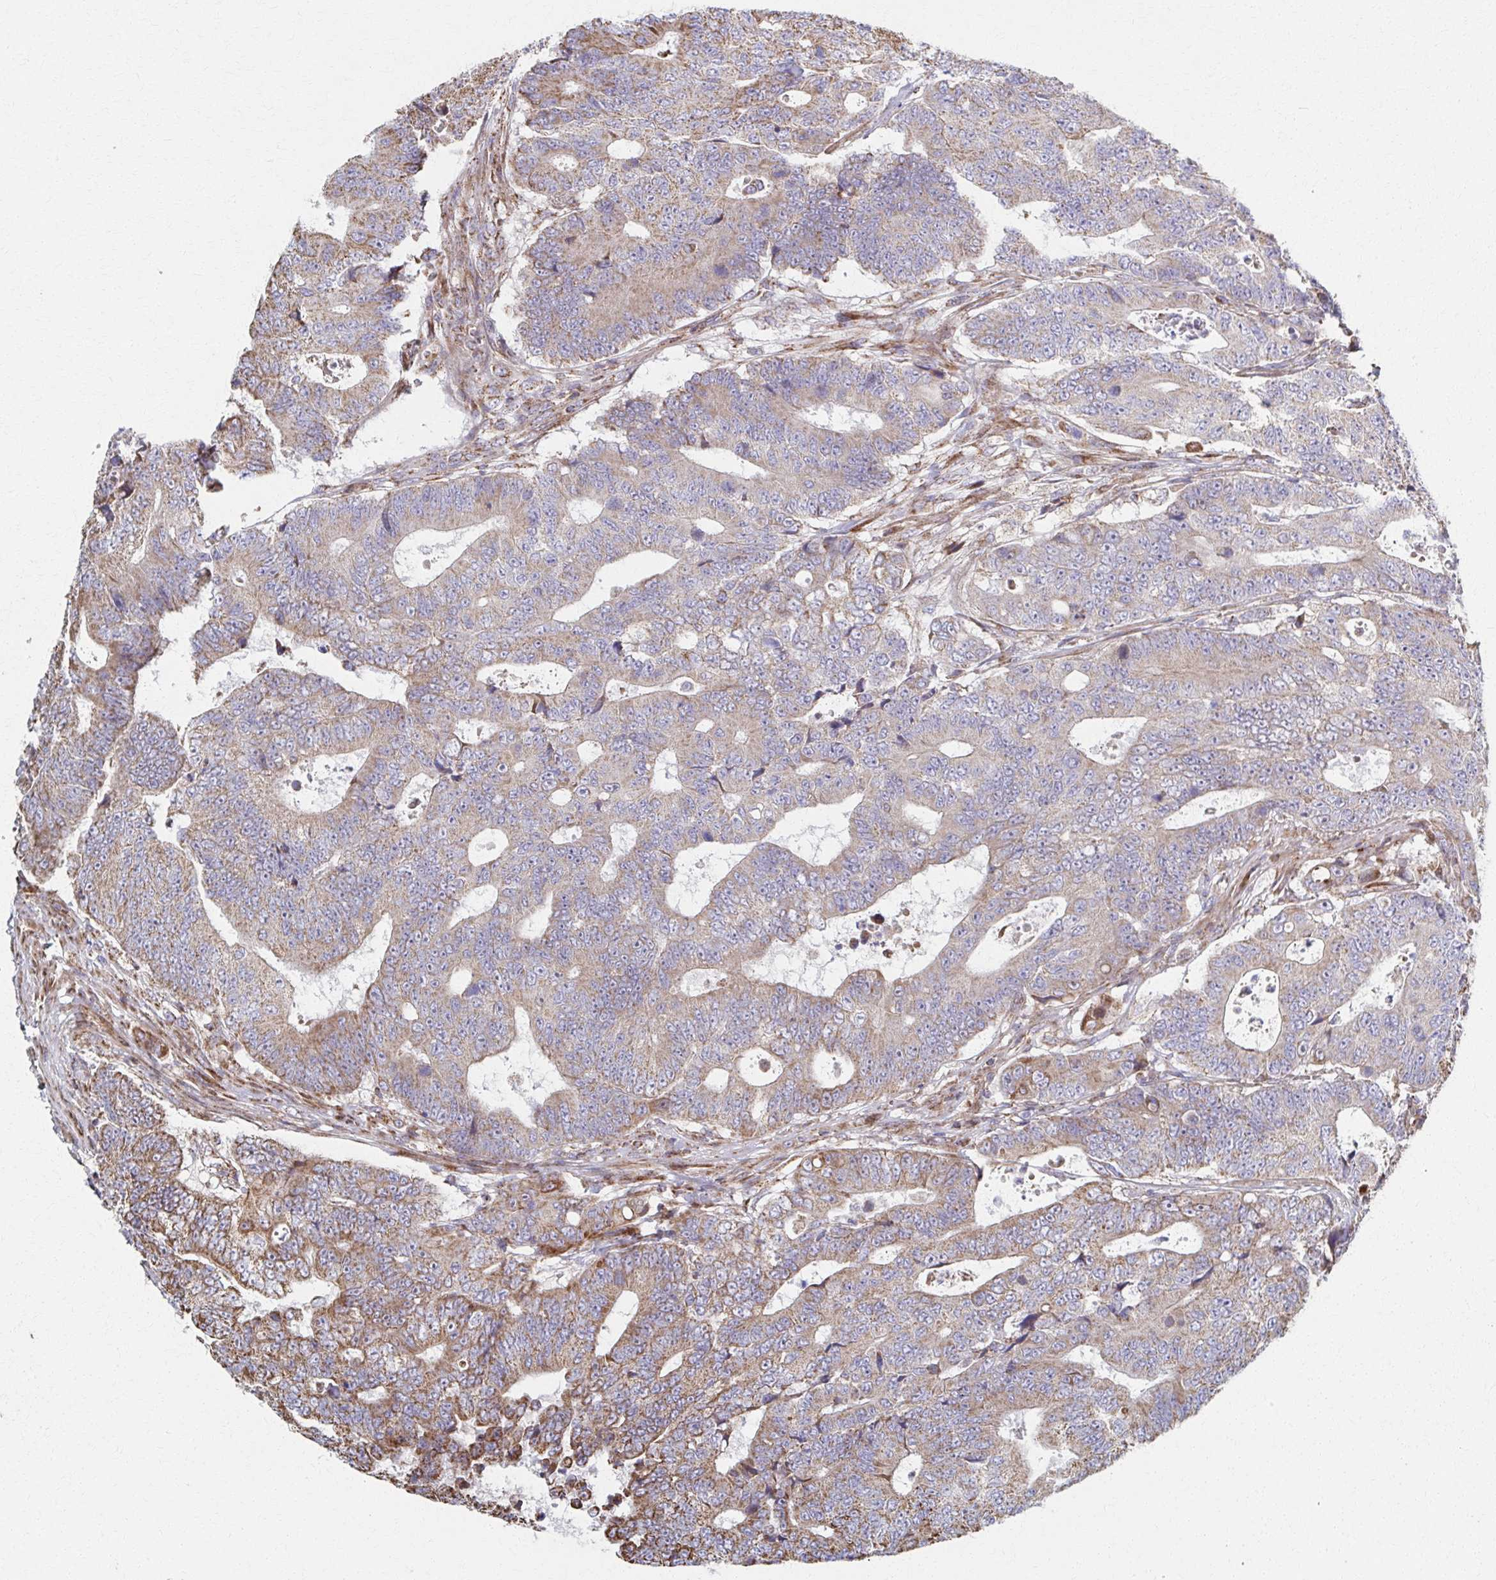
{"staining": {"intensity": "moderate", "quantity": ">75%", "location": "cytoplasmic/membranous"}, "tissue": "colorectal cancer", "cell_type": "Tumor cells", "image_type": "cancer", "snomed": [{"axis": "morphology", "description": "Adenocarcinoma, NOS"}, {"axis": "topography", "description": "Colon"}], "caption": "Moderate cytoplasmic/membranous staining for a protein is identified in approximately >75% of tumor cells of colorectal cancer (adenocarcinoma) using immunohistochemistry (IHC).", "gene": "SAT1", "patient": {"sex": "female", "age": 48}}